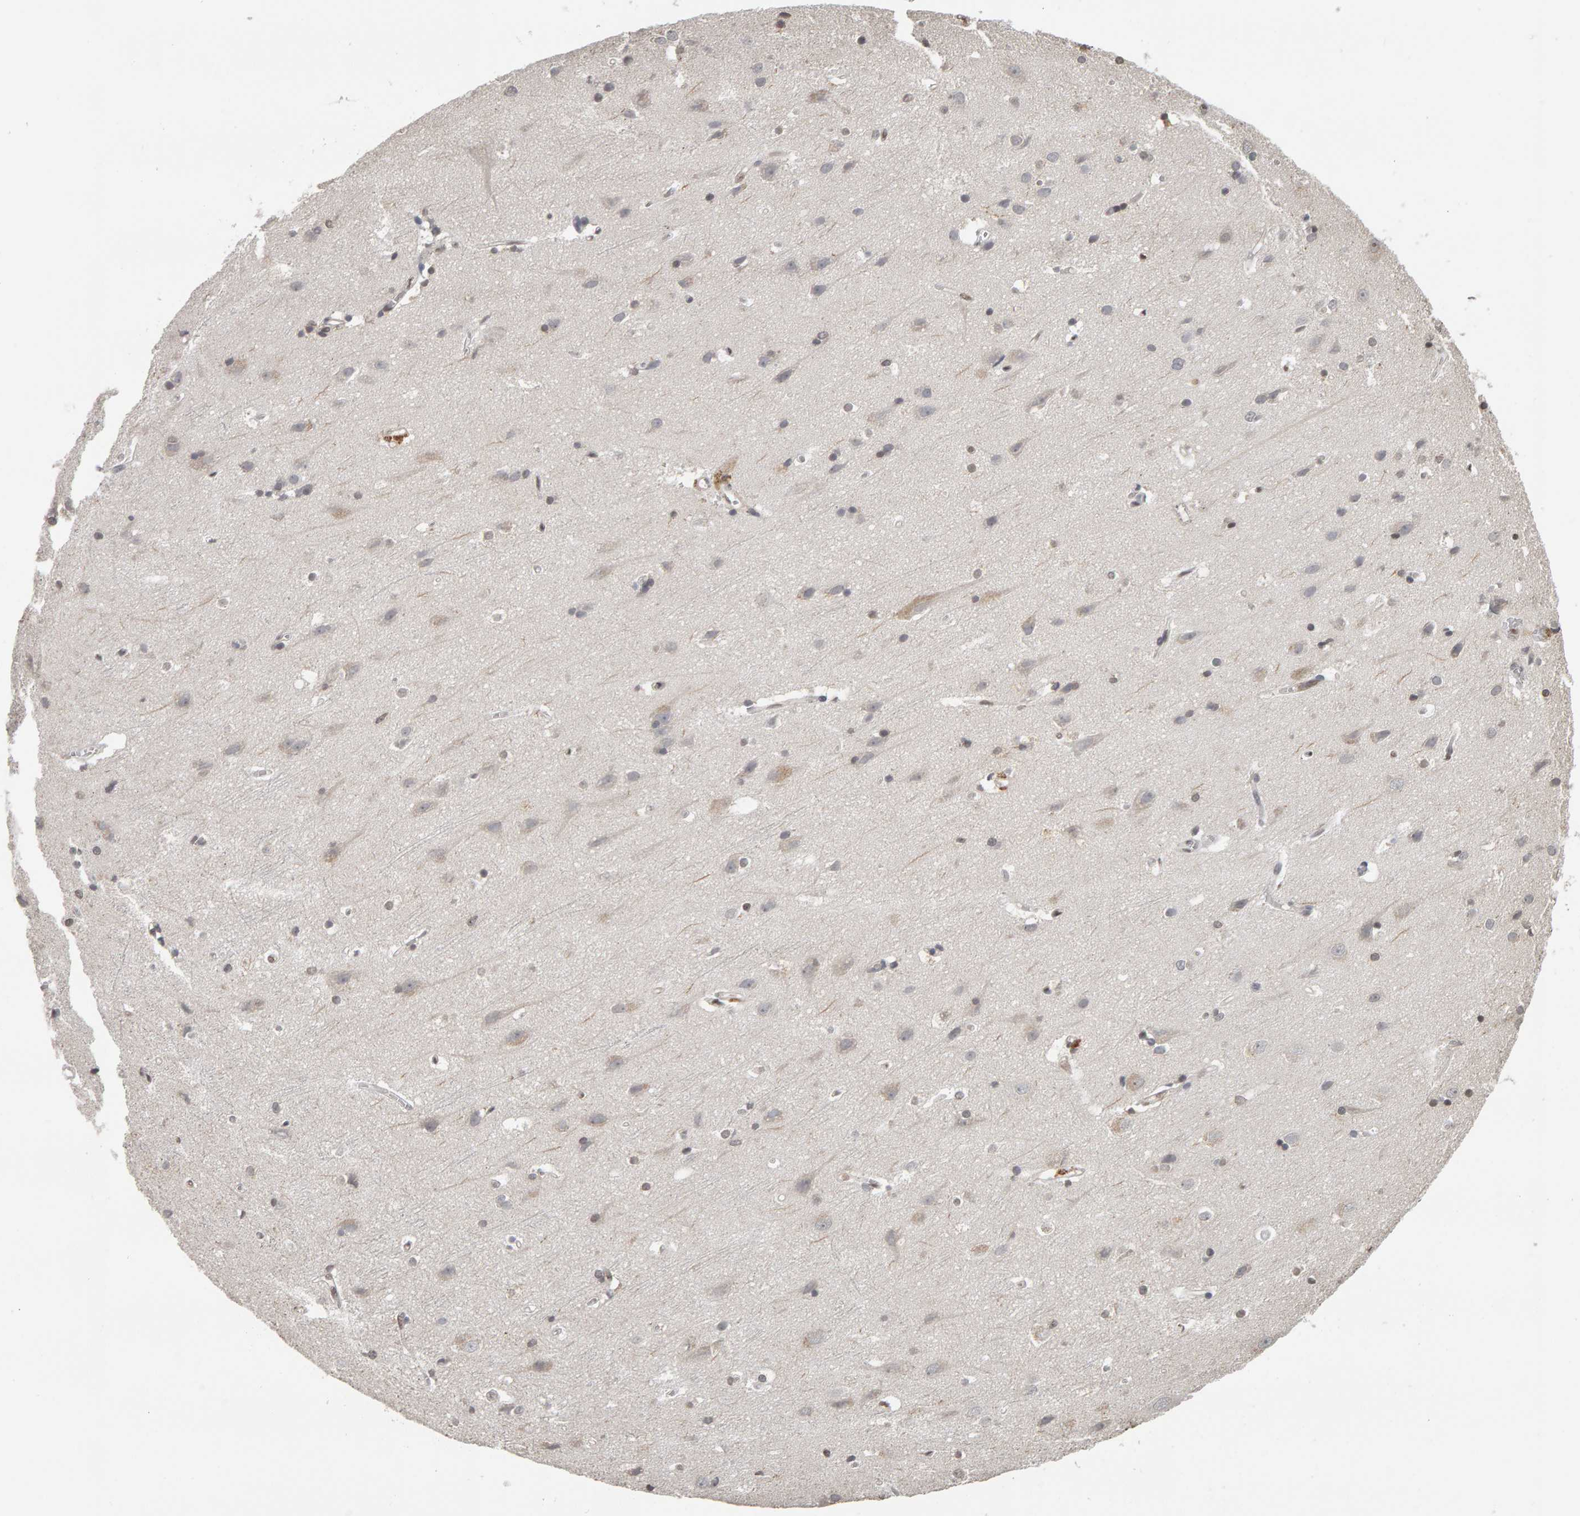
{"staining": {"intensity": "moderate", "quantity": ">75%", "location": "cytoplasmic/membranous"}, "tissue": "cerebral cortex", "cell_type": "Endothelial cells", "image_type": "normal", "snomed": [{"axis": "morphology", "description": "Normal tissue, NOS"}, {"axis": "topography", "description": "Cerebral cortex"}], "caption": "A brown stain shows moderate cytoplasmic/membranous positivity of a protein in endothelial cells of unremarkable human cerebral cortex. The staining is performed using DAB brown chromogen to label protein expression. The nuclei are counter-stained blue using hematoxylin.", "gene": "TEFM", "patient": {"sex": "male", "age": 54}}